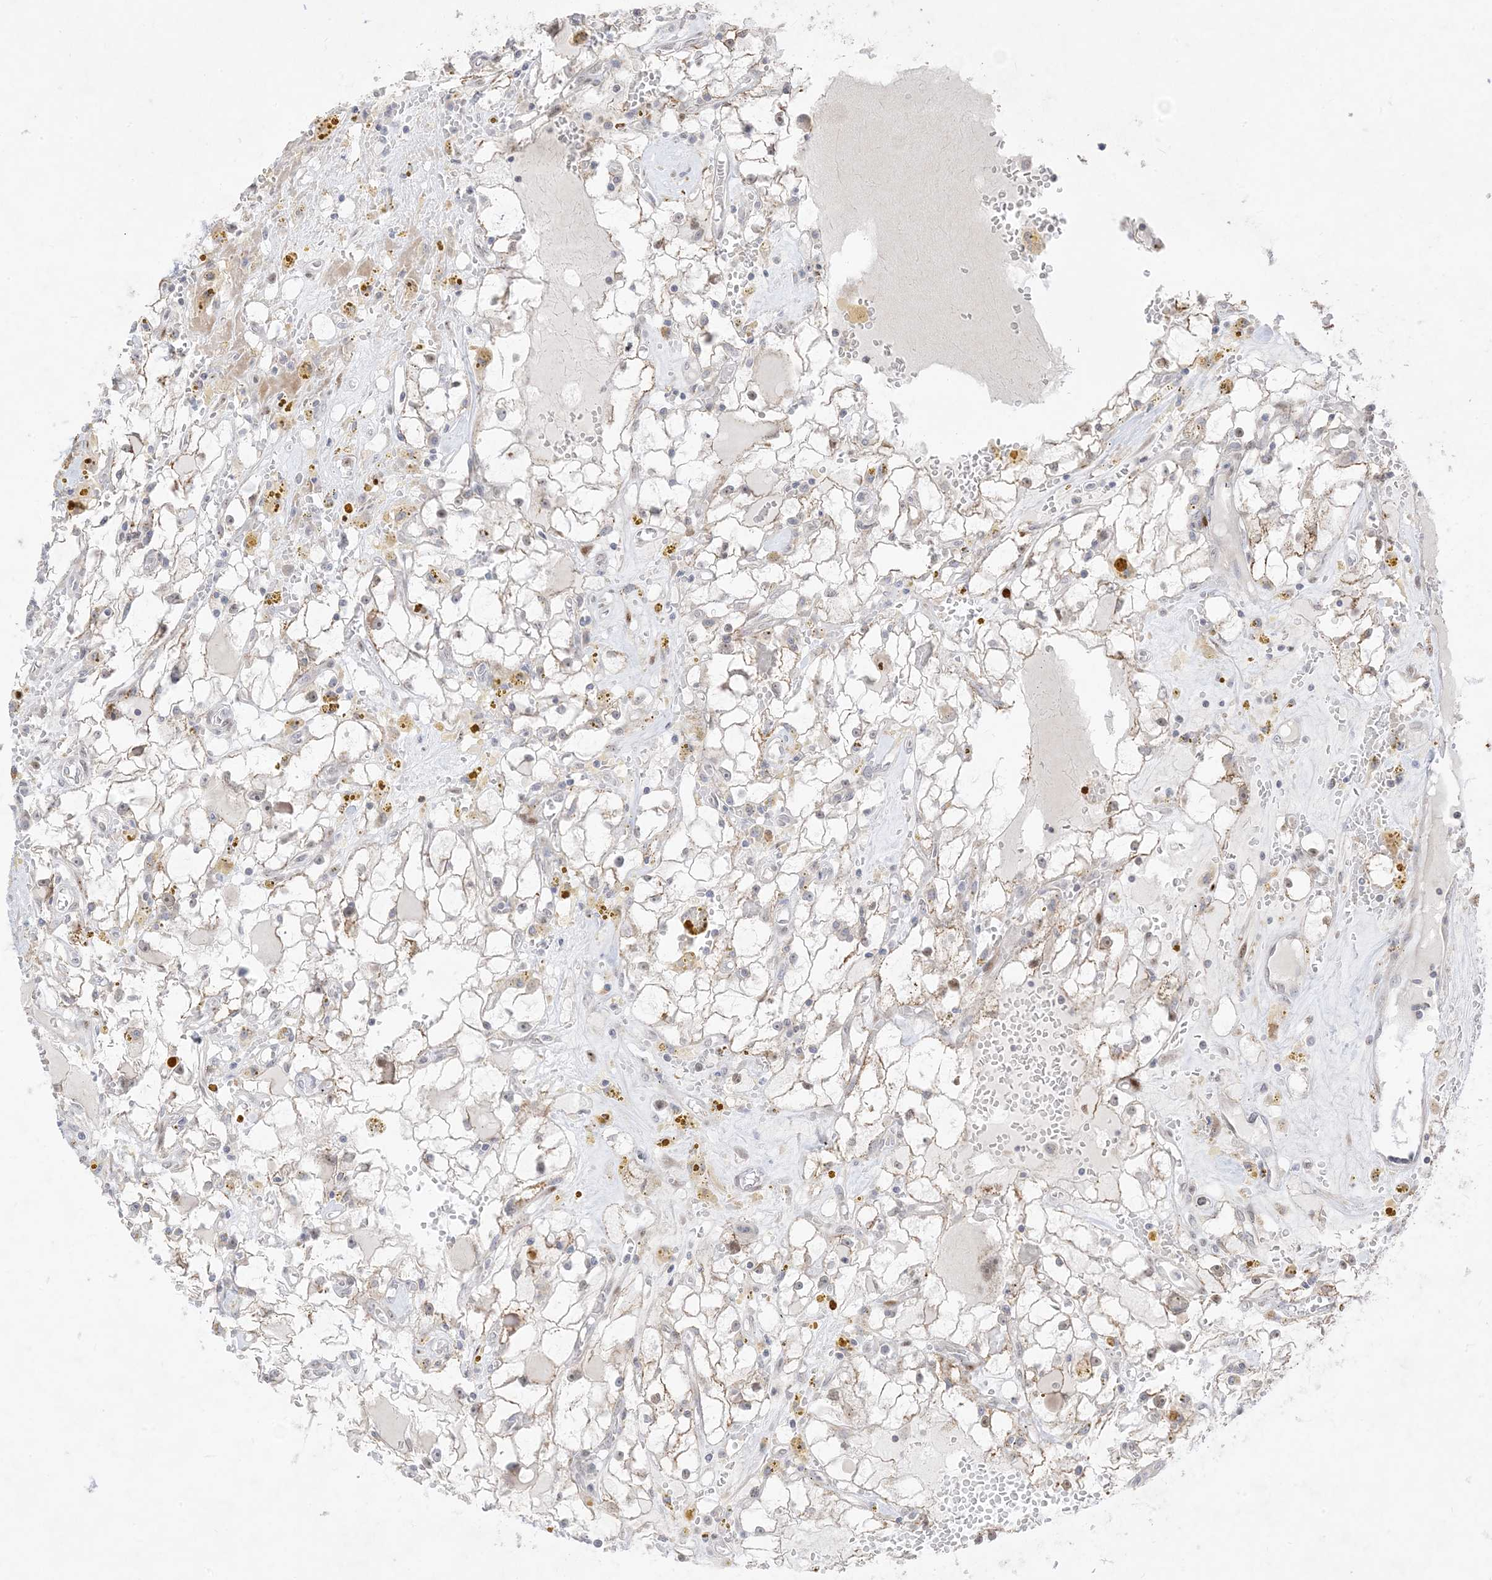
{"staining": {"intensity": "negative", "quantity": "none", "location": "none"}, "tissue": "renal cancer", "cell_type": "Tumor cells", "image_type": "cancer", "snomed": [{"axis": "morphology", "description": "Adenocarcinoma, NOS"}, {"axis": "topography", "description": "Kidney"}], "caption": "A high-resolution image shows immunohistochemistry staining of renal cancer, which demonstrates no significant staining in tumor cells. Brightfield microscopy of immunohistochemistry stained with DAB (brown) and hematoxylin (blue), captured at high magnification.", "gene": "BHLHE40", "patient": {"sex": "male", "age": 56}}